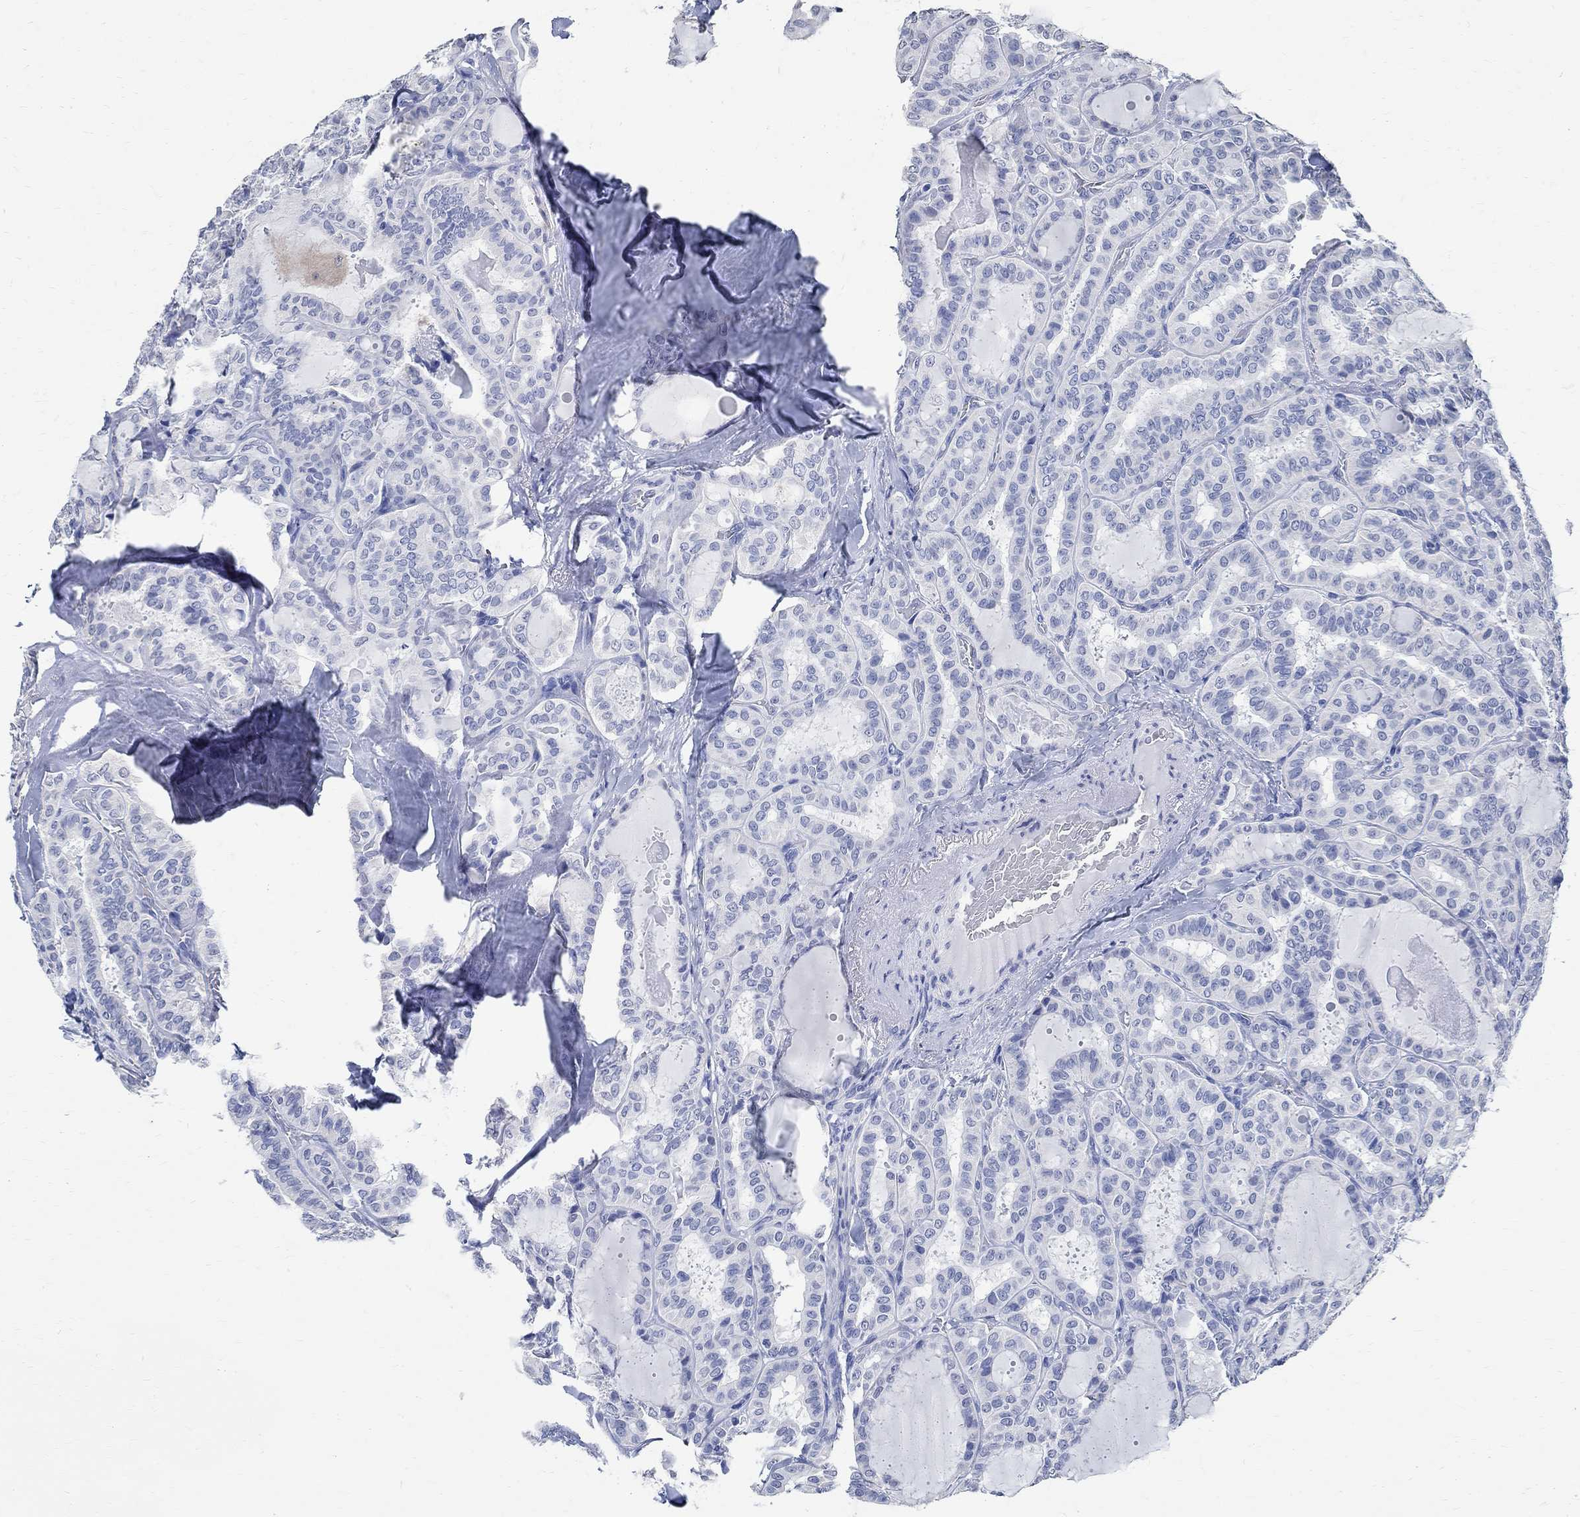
{"staining": {"intensity": "negative", "quantity": "none", "location": "none"}, "tissue": "thyroid cancer", "cell_type": "Tumor cells", "image_type": "cancer", "snomed": [{"axis": "morphology", "description": "Papillary adenocarcinoma, NOS"}, {"axis": "topography", "description": "Thyroid gland"}], "caption": "Immunohistochemical staining of papillary adenocarcinoma (thyroid) exhibits no significant expression in tumor cells. (DAB immunohistochemistry (IHC) visualized using brightfield microscopy, high magnification).", "gene": "TMEM221", "patient": {"sex": "female", "age": 39}}